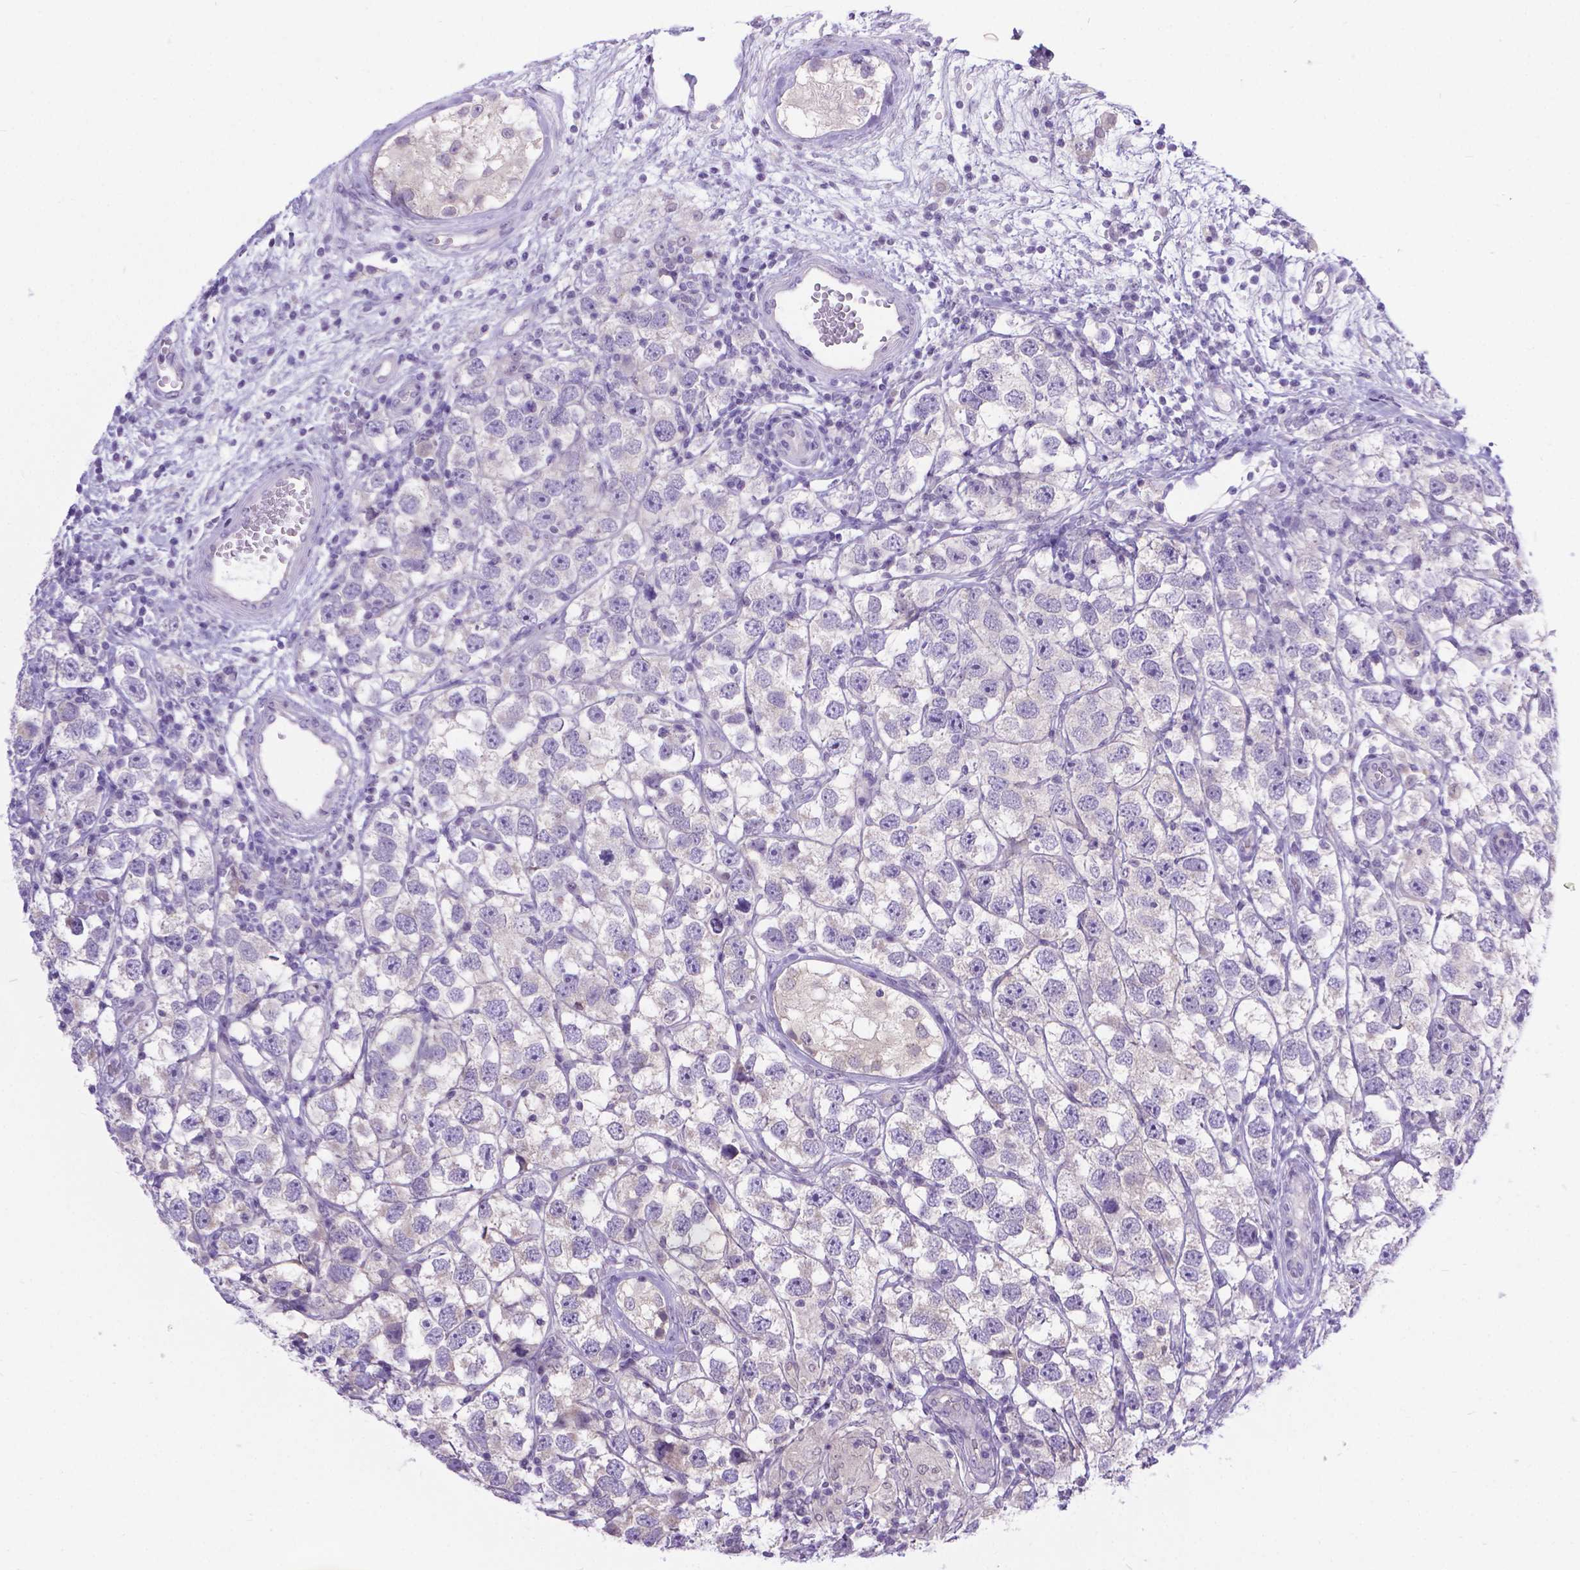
{"staining": {"intensity": "negative", "quantity": "none", "location": "none"}, "tissue": "testis cancer", "cell_type": "Tumor cells", "image_type": "cancer", "snomed": [{"axis": "morphology", "description": "Seminoma, NOS"}, {"axis": "topography", "description": "Testis"}], "caption": "Tumor cells show no significant protein expression in testis cancer (seminoma).", "gene": "TTLL6", "patient": {"sex": "male", "age": 26}}